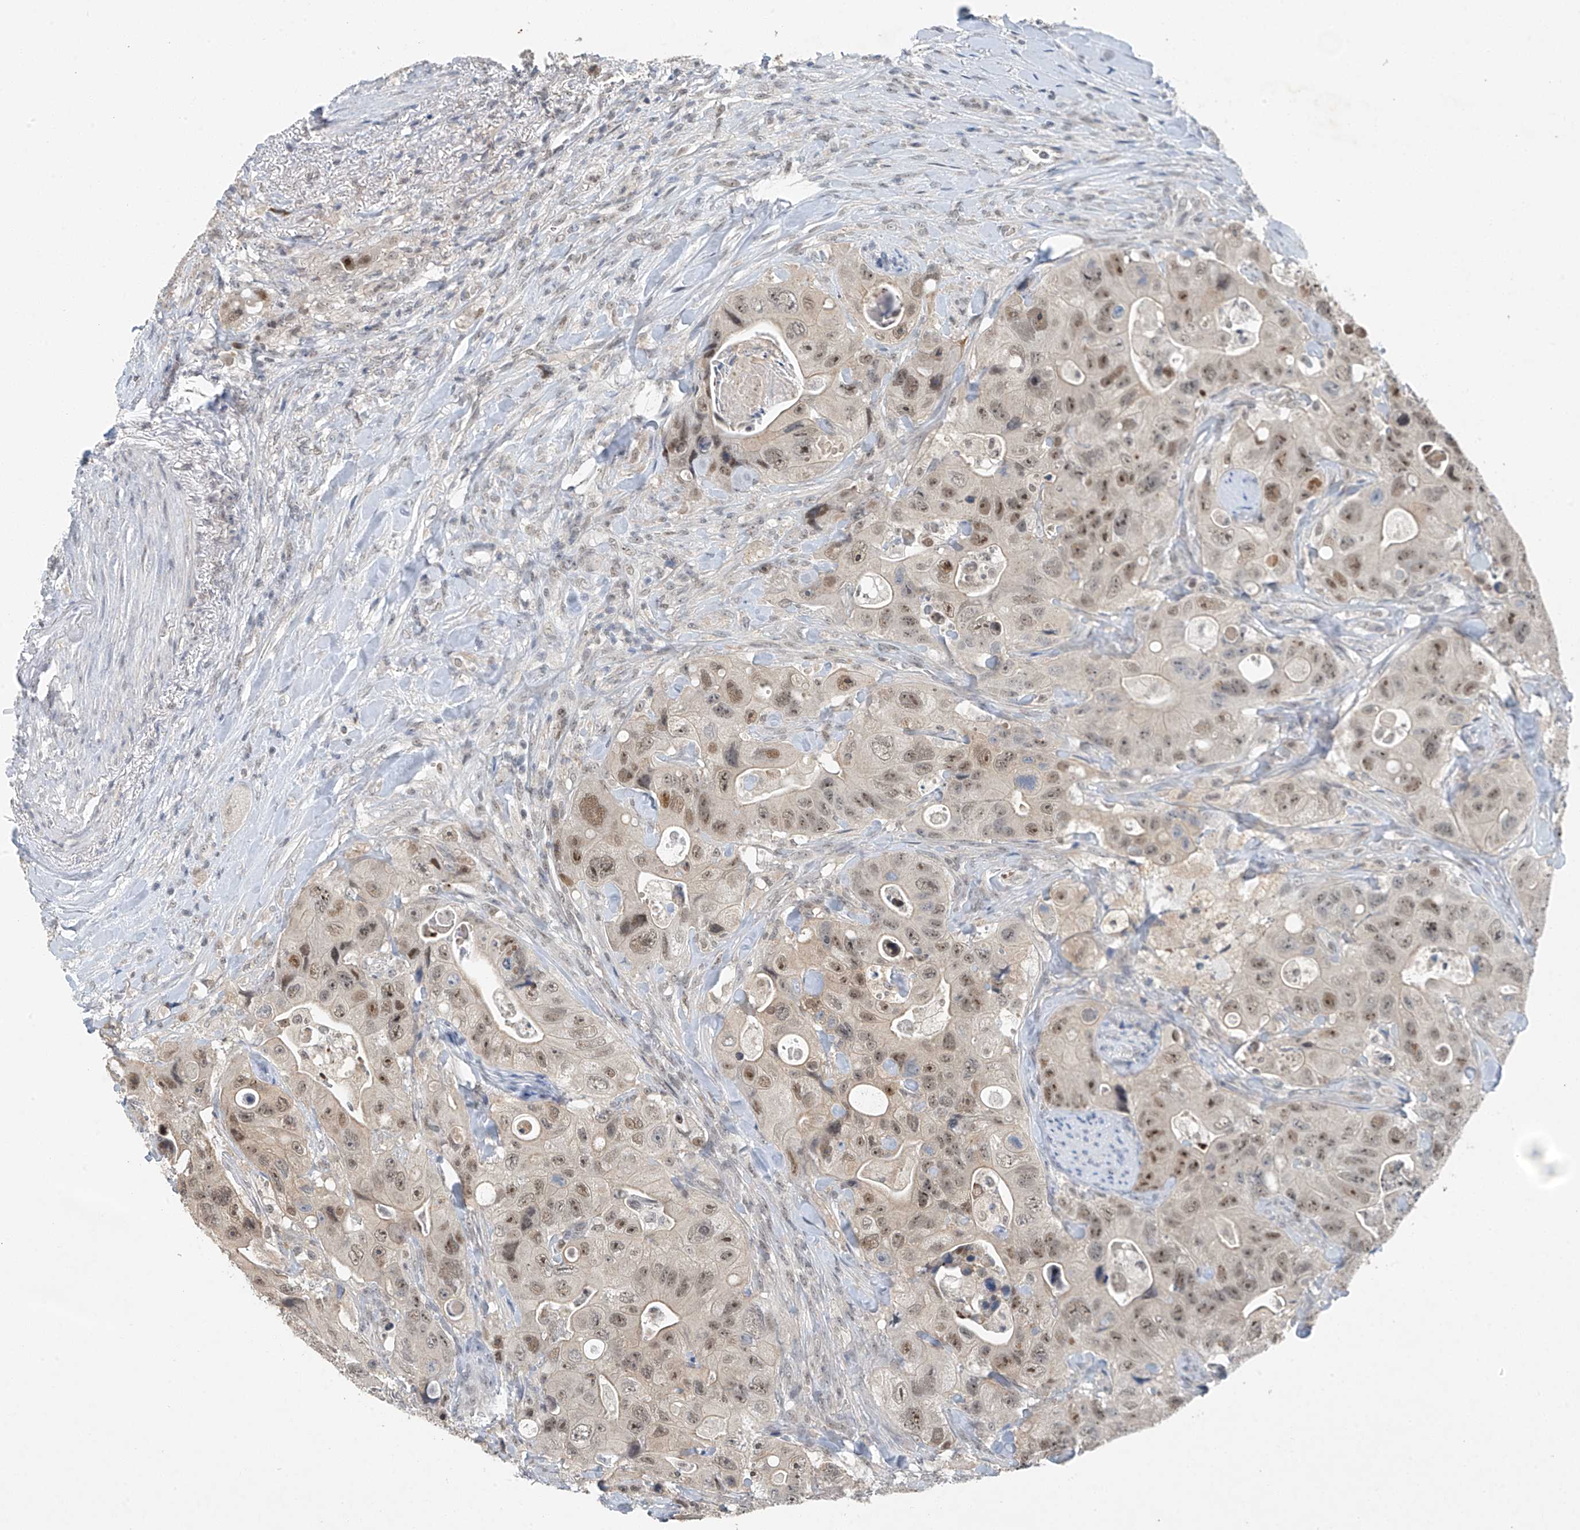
{"staining": {"intensity": "moderate", "quantity": ">75%", "location": "nuclear"}, "tissue": "colorectal cancer", "cell_type": "Tumor cells", "image_type": "cancer", "snomed": [{"axis": "morphology", "description": "Adenocarcinoma, NOS"}, {"axis": "topography", "description": "Colon"}], "caption": "There is medium levels of moderate nuclear staining in tumor cells of colorectal cancer, as demonstrated by immunohistochemical staining (brown color).", "gene": "TAF8", "patient": {"sex": "female", "age": 46}}